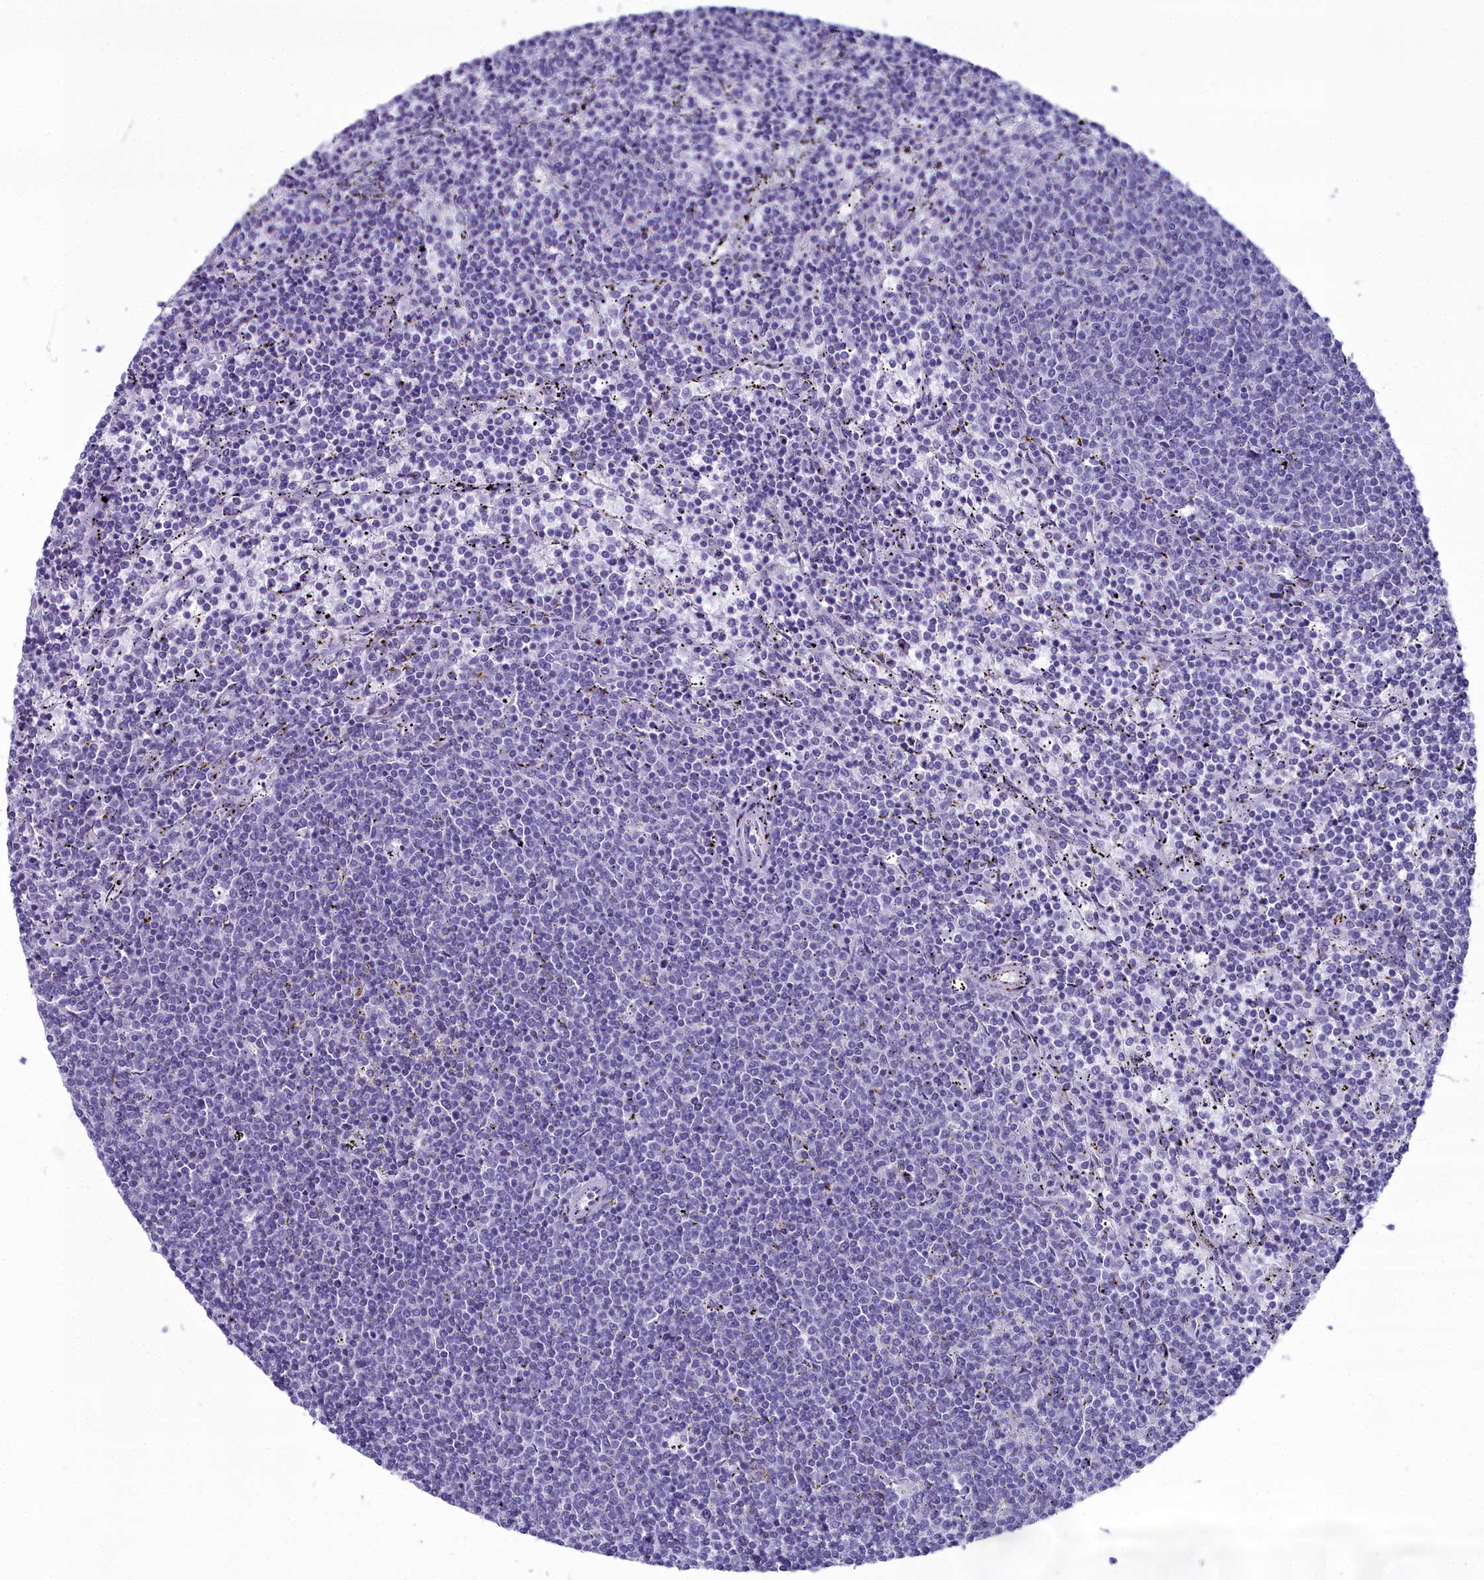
{"staining": {"intensity": "negative", "quantity": "none", "location": "none"}, "tissue": "lymphoma", "cell_type": "Tumor cells", "image_type": "cancer", "snomed": [{"axis": "morphology", "description": "Malignant lymphoma, non-Hodgkin's type, Low grade"}, {"axis": "topography", "description": "Spleen"}], "caption": "Lymphoma was stained to show a protein in brown. There is no significant positivity in tumor cells.", "gene": "MAP6", "patient": {"sex": "female", "age": 50}}